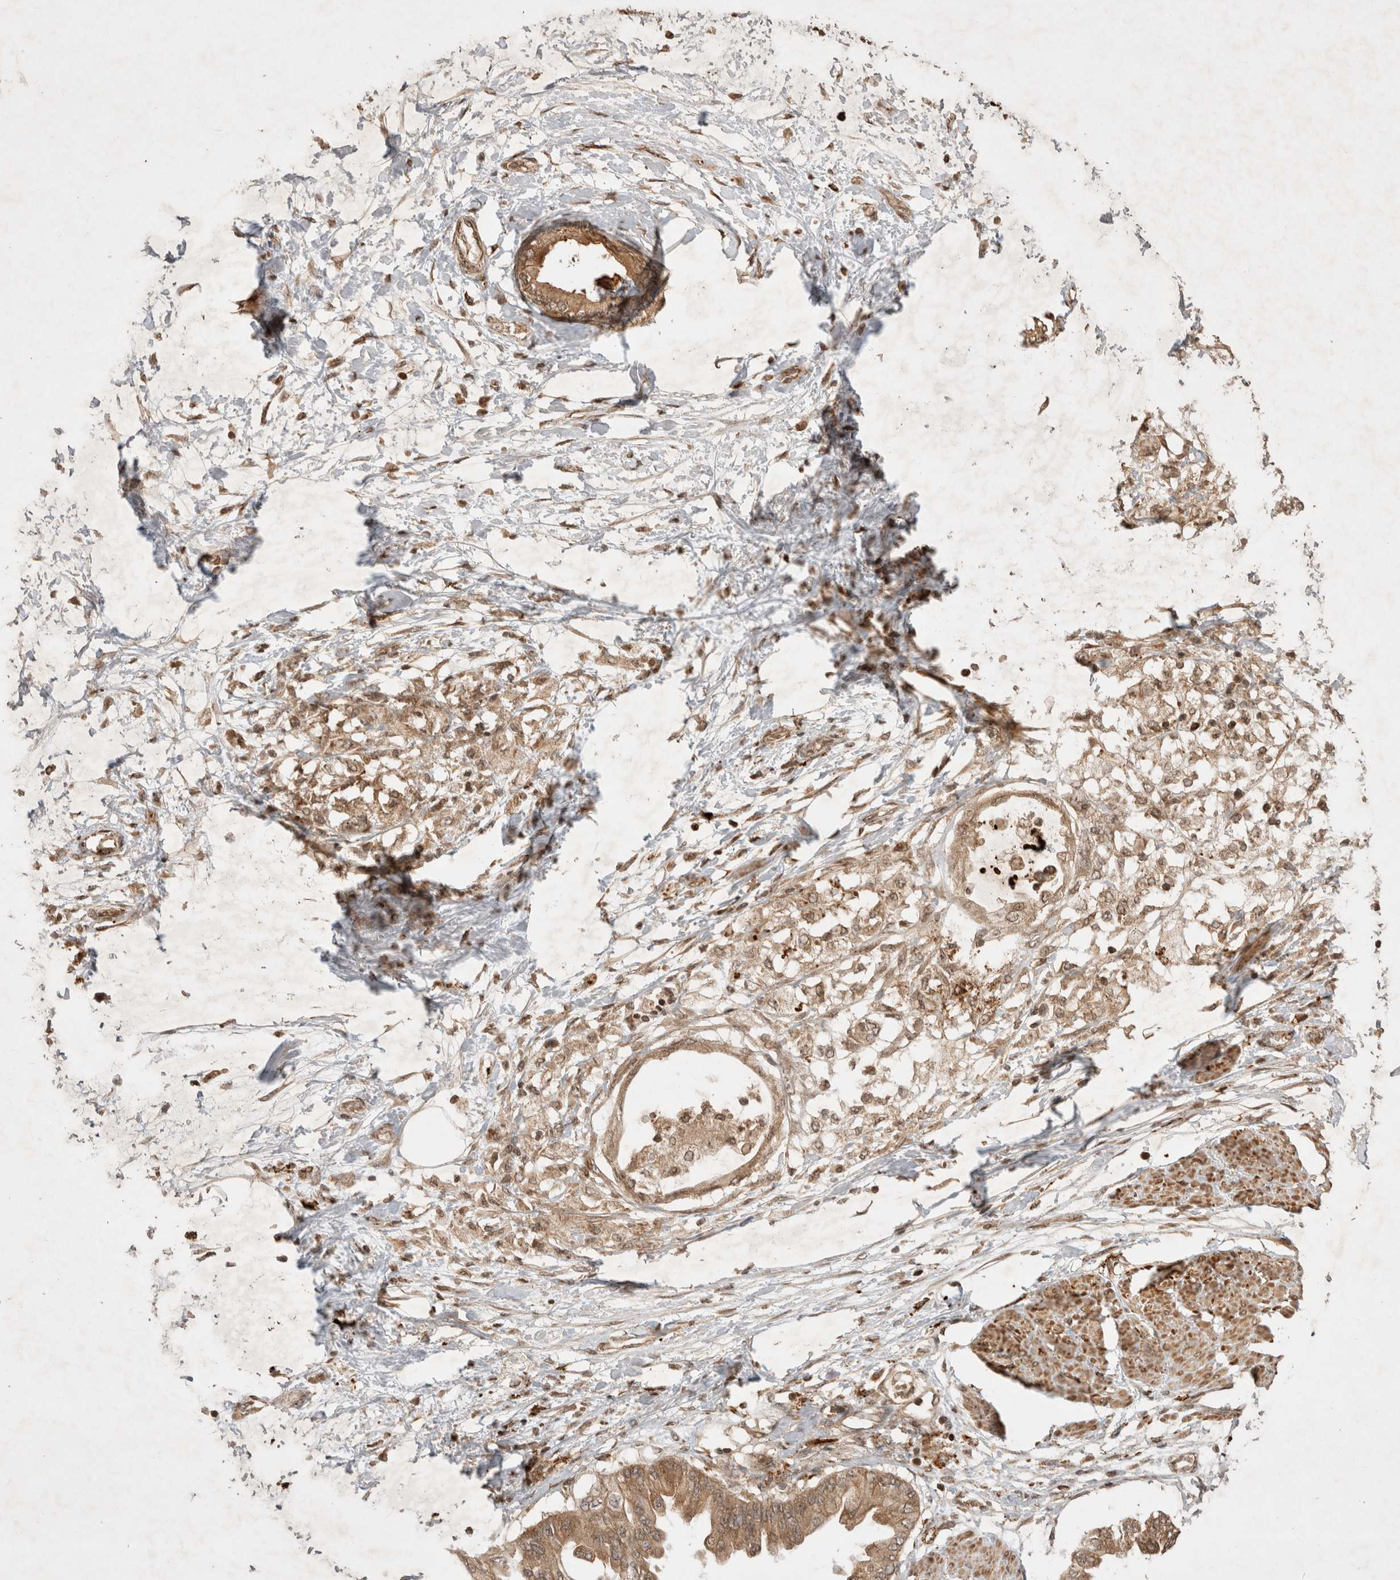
{"staining": {"intensity": "moderate", "quantity": ">75%", "location": "cytoplasmic/membranous"}, "tissue": "pancreatic cancer", "cell_type": "Tumor cells", "image_type": "cancer", "snomed": [{"axis": "morphology", "description": "Normal tissue, NOS"}, {"axis": "morphology", "description": "Adenocarcinoma, NOS"}, {"axis": "topography", "description": "Pancreas"}, {"axis": "topography", "description": "Duodenum"}], "caption": "The histopathology image reveals immunohistochemical staining of pancreatic adenocarcinoma. There is moderate cytoplasmic/membranous staining is appreciated in about >75% of tumor cells.", "gene": "FAM221A", "patient": {"sex": "female", "age": 60}}